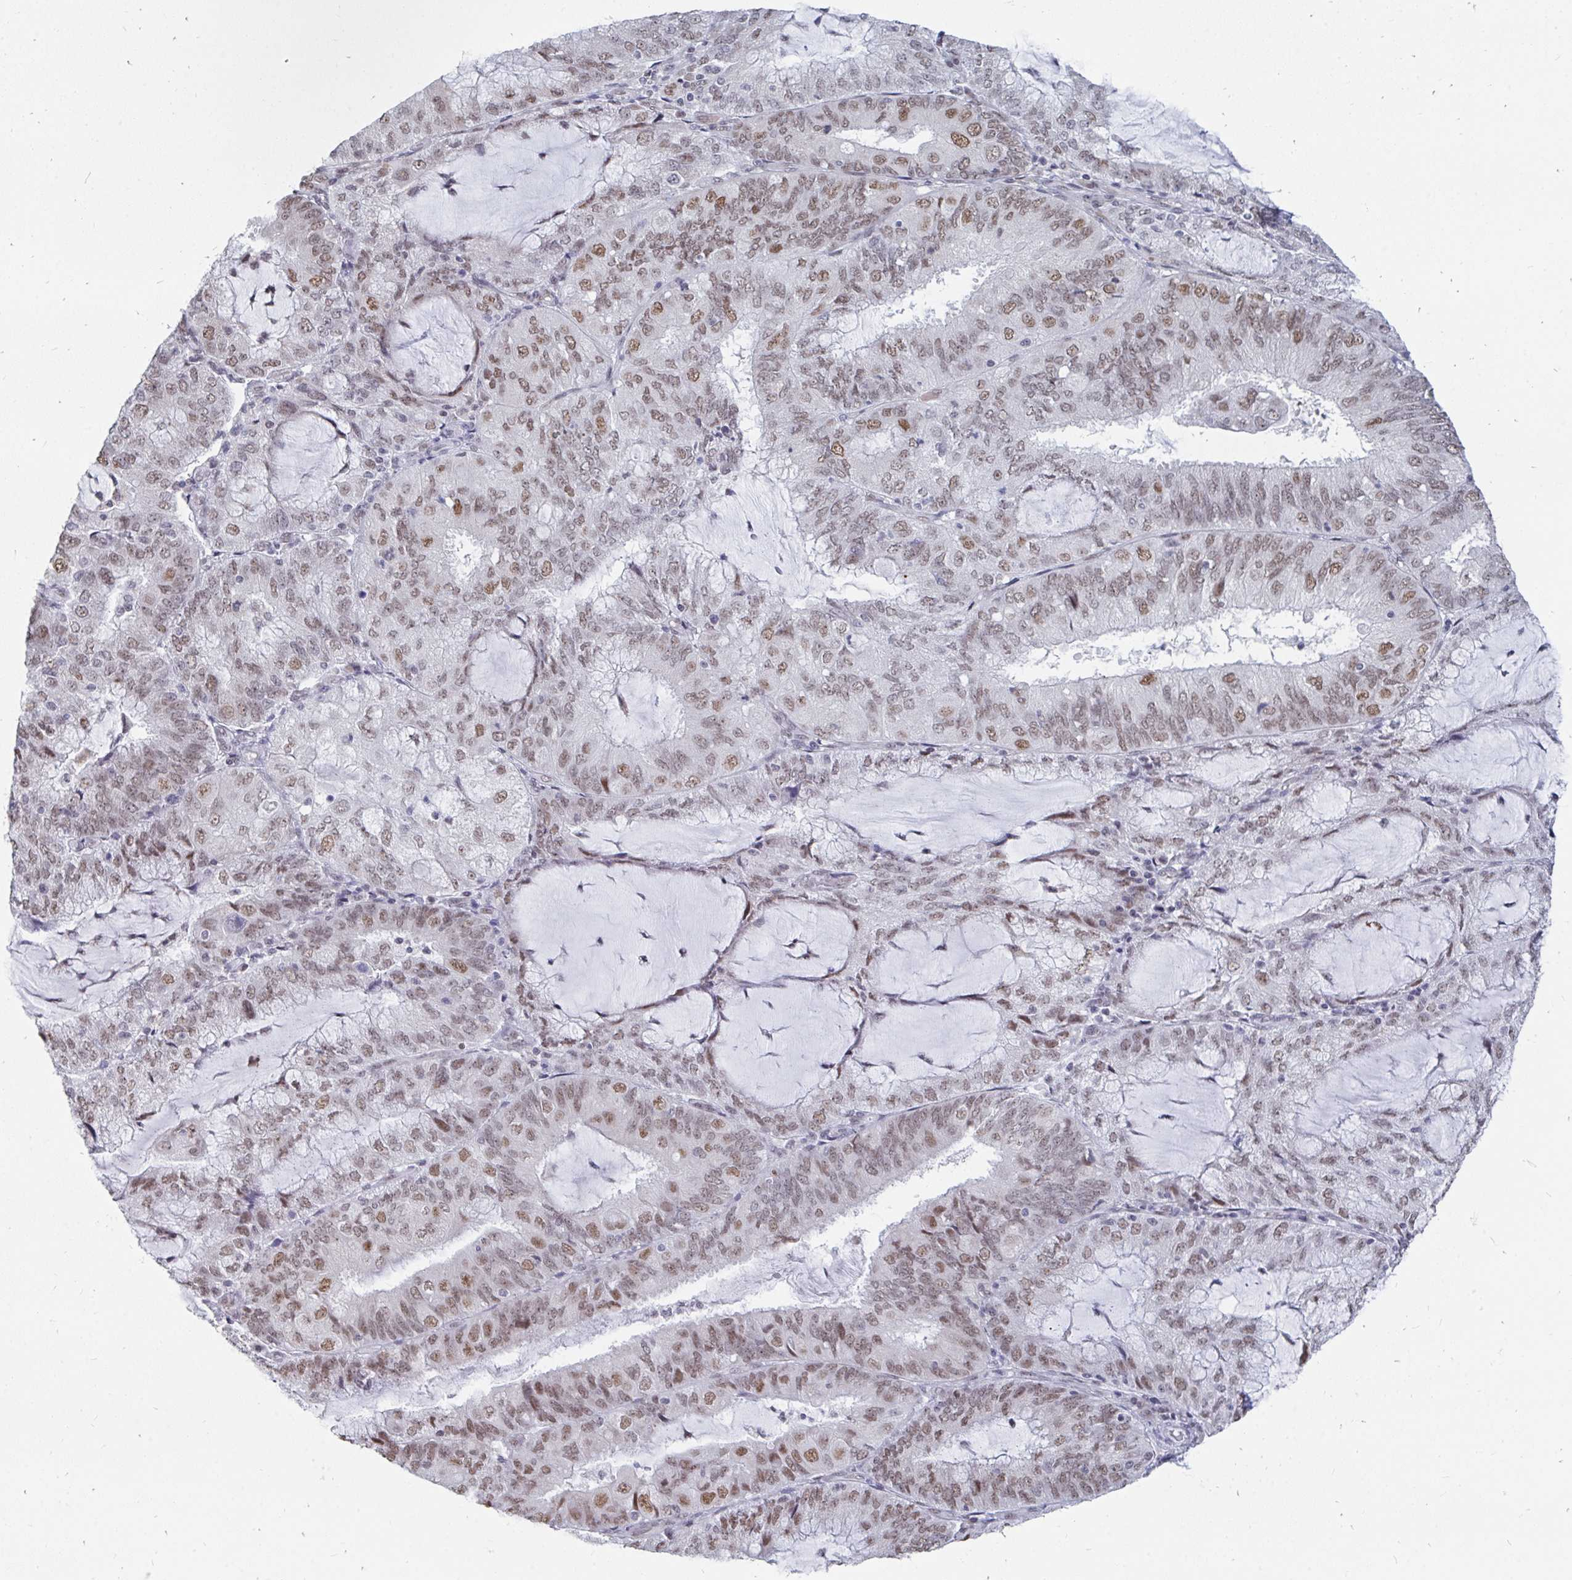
{"staining": {"intensity": "moderate", "quantity": ">75%", "location": "nuclear"}, "tissue": "endometrial cancer", "cell_type": "Tumor cells", "image_type": "cancer", "snomed": [{"axis": "morphology", "description": "Adenocarcinoma, NOS"}, {"axis": "topography", "description": "Endometrium"}], "caption": "This is an image of immunohistochemistry staining of endometrial cancer (adenocarcinoma), which shows moderate staining in the nuclear of tumor cells.", "gene": "TRIP12", "patient": {"sex": "female", "age": 81}}